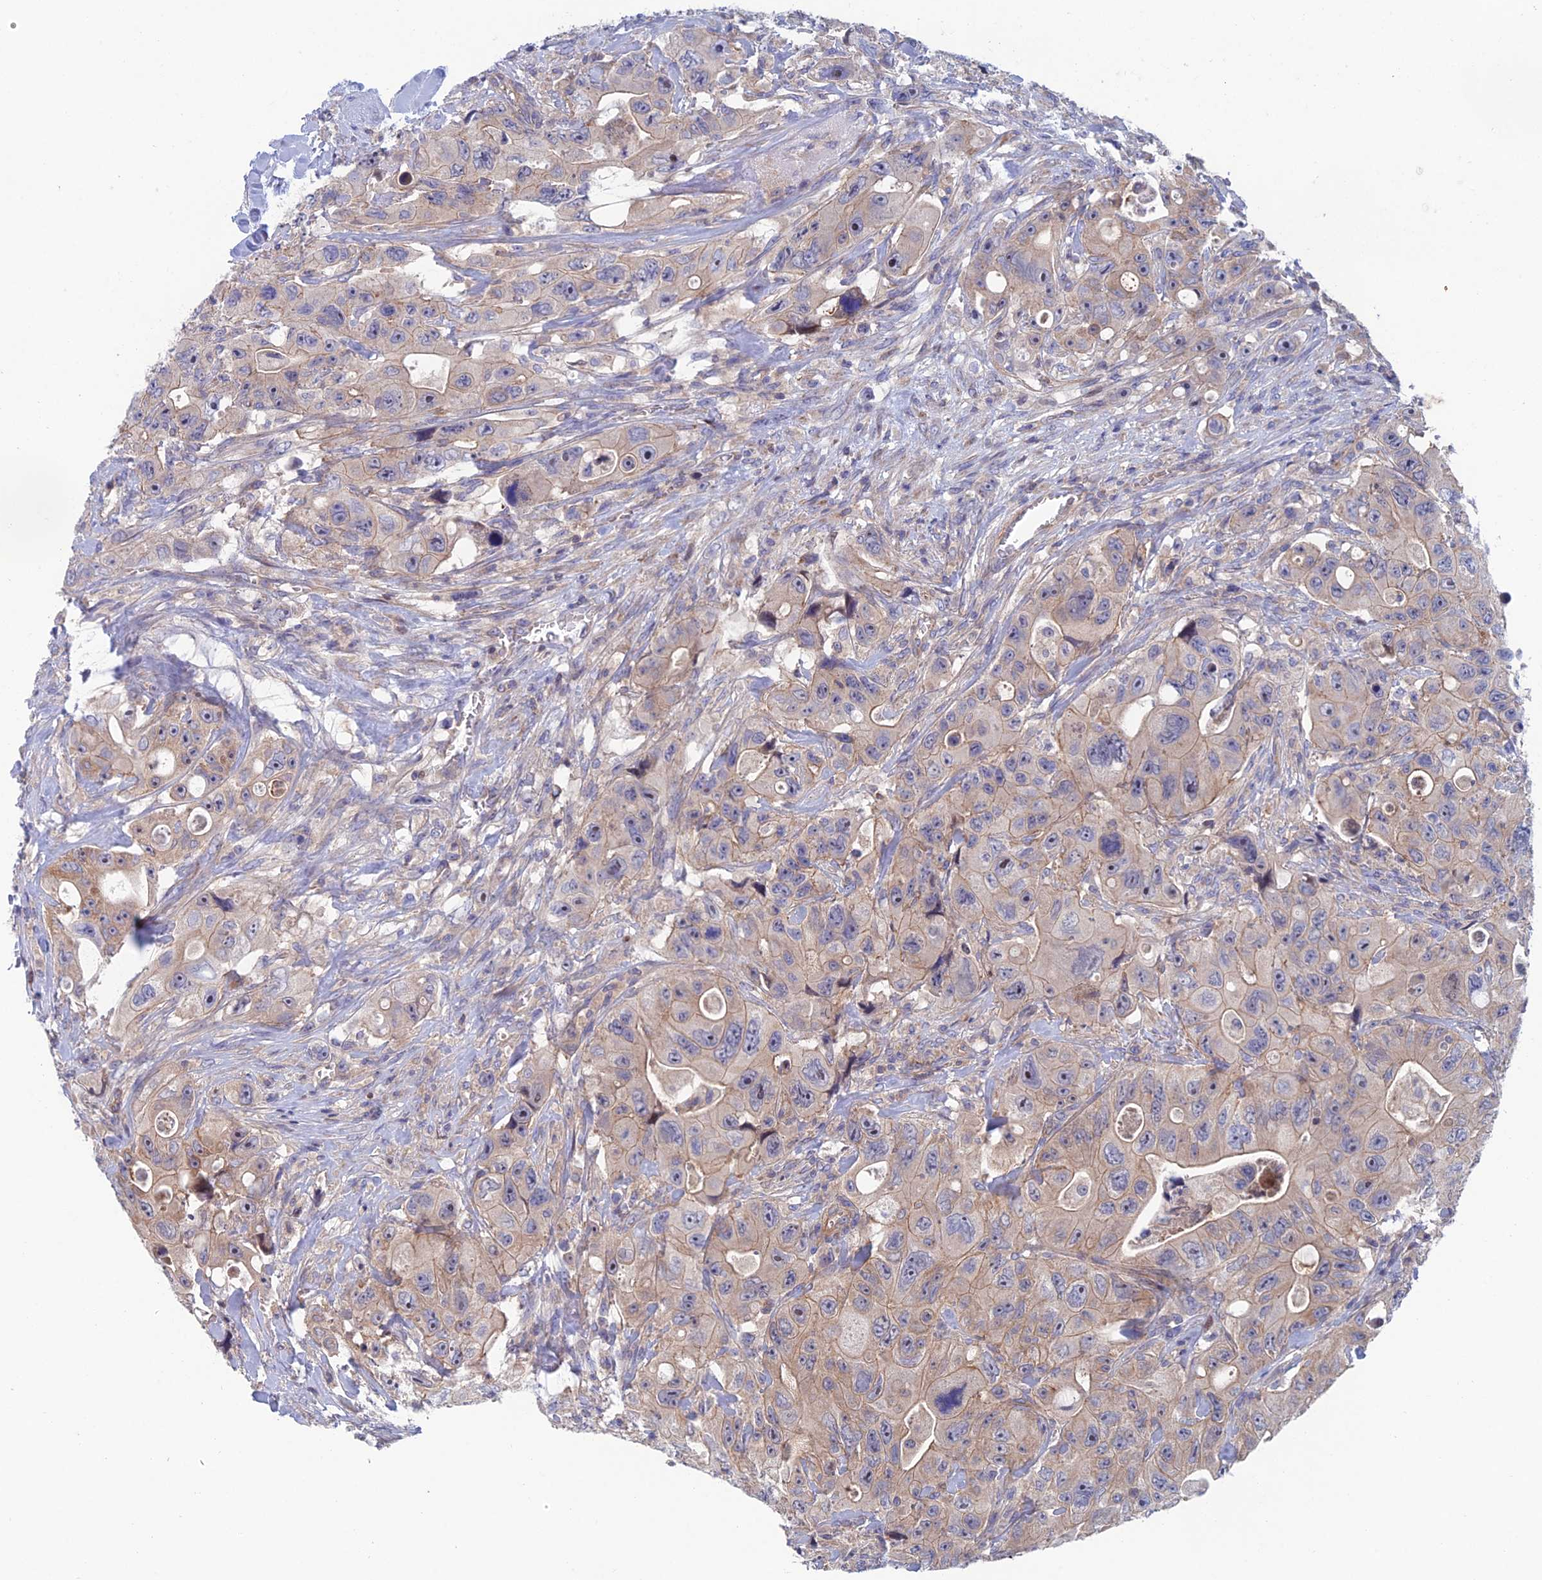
{"staining": {"intensity": "weak", "quantity": "25%-75%", "location": "cytoplasmic/membranous"}, "tissue": "colorectal cancer", "cell_type": "Tumor cells", "image_type": "cancer", "snomed": [{"axis": "morphology", "description": "Adenocarcinoma, NOS"}, {"axis": "topography", "description": "Colon"}], "caption": "Immunohistochemical staining of human colorectal adenocarcinoma demonstrates low levels of weak cytoplasmic/membranous protein positivity in about 25%-75% of tumor cells.", "gene": "USP37", "patient": {"sex": "female", "age": 46}}